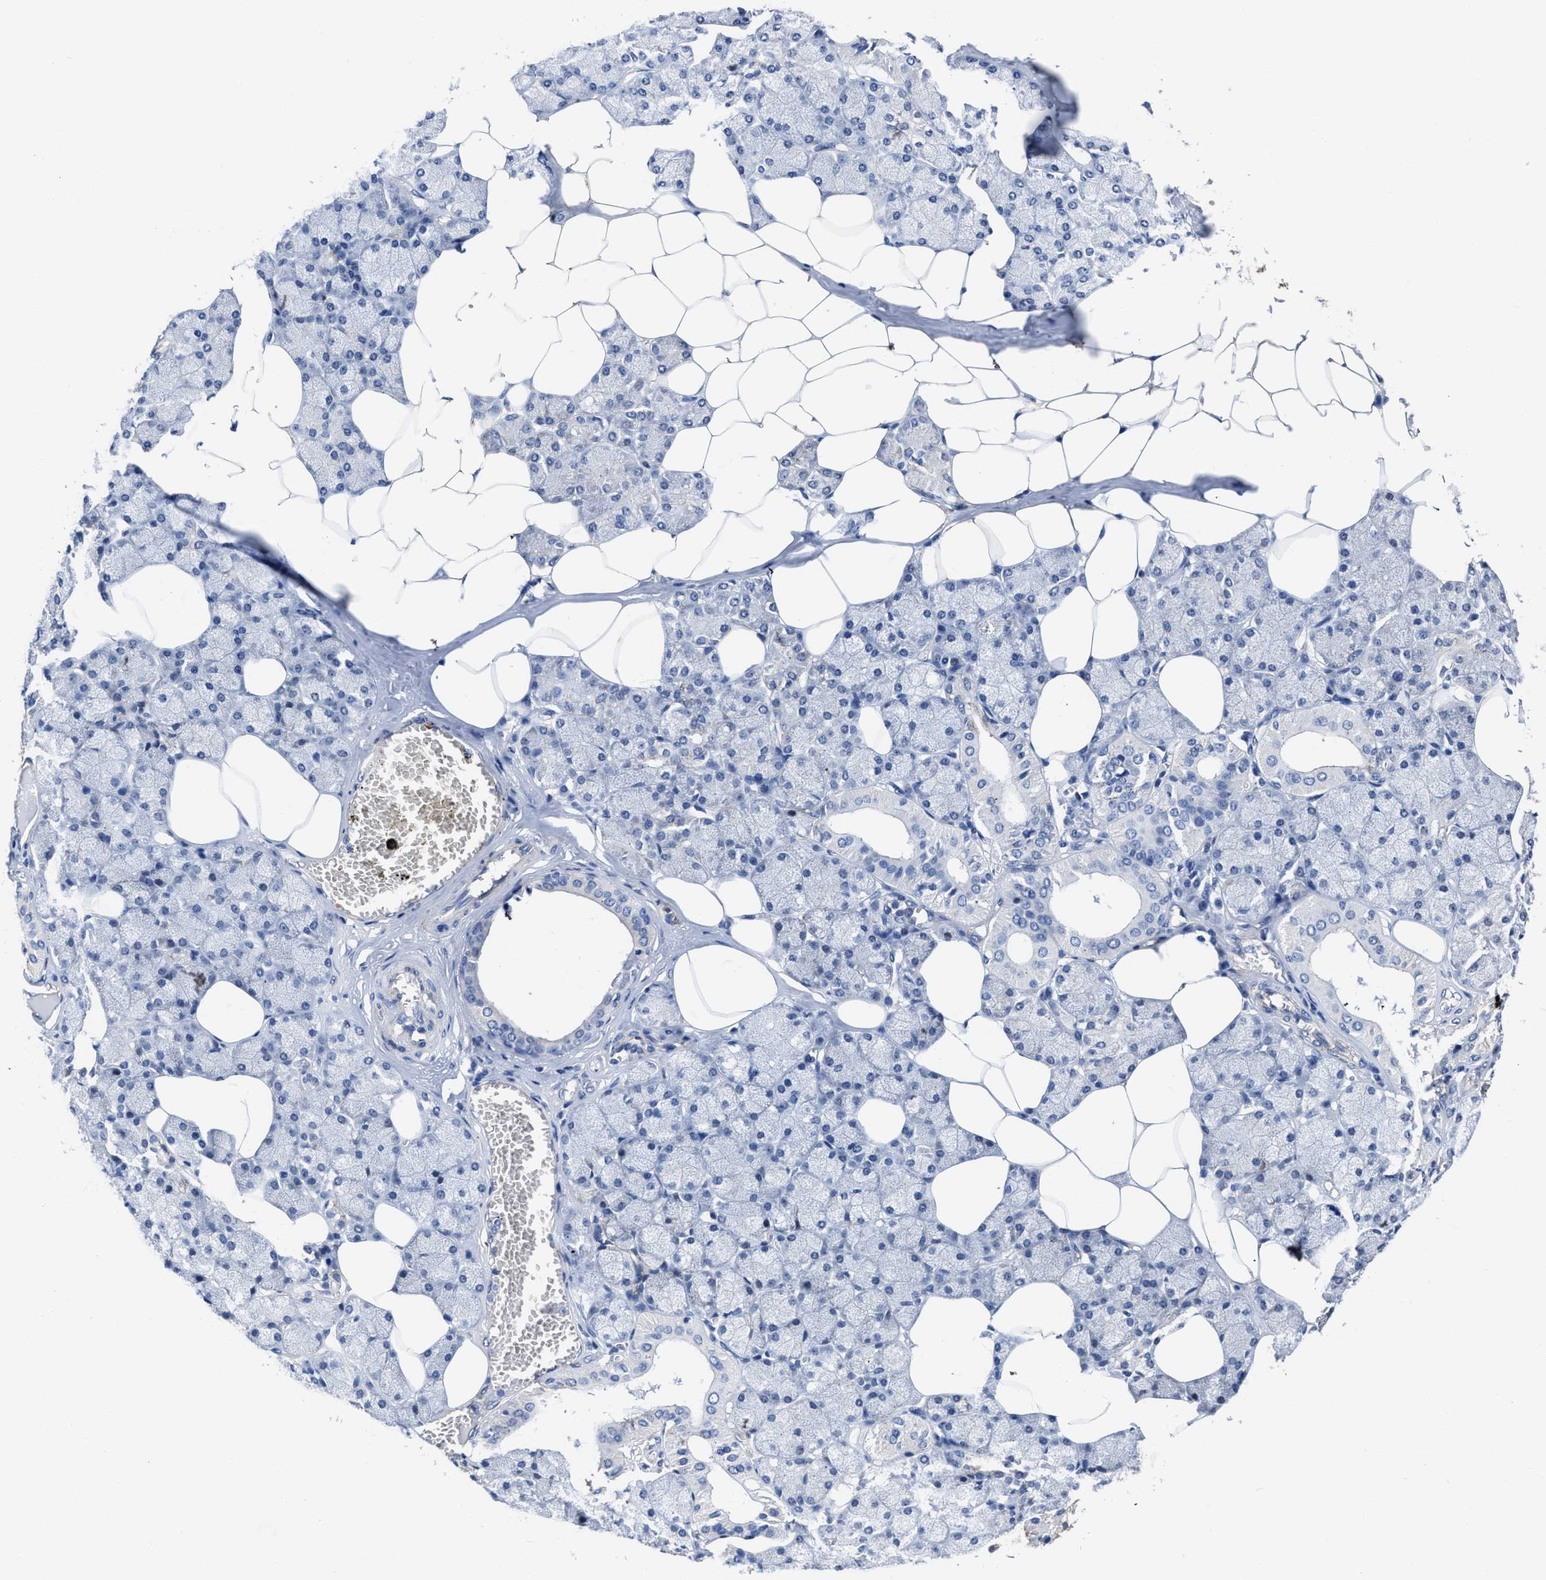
{"staining": {"intensity": "negative", "quantity": "none", "location": "none"}, "tissue": "salivary gland", "cell_type": "Glandular cells", "image_type": "normal", "snomed": [{"axis": "morphology", "description": "Normal tissue, NOS"}, {"axis": "topography", "description": "Salivary gland"}], "caption": "Salivary gland stained for a protein using IHC demonstrates no expression glandular cells.", "gene": "KCNMB3", "patient": {"sex": "male", "age": 62}}